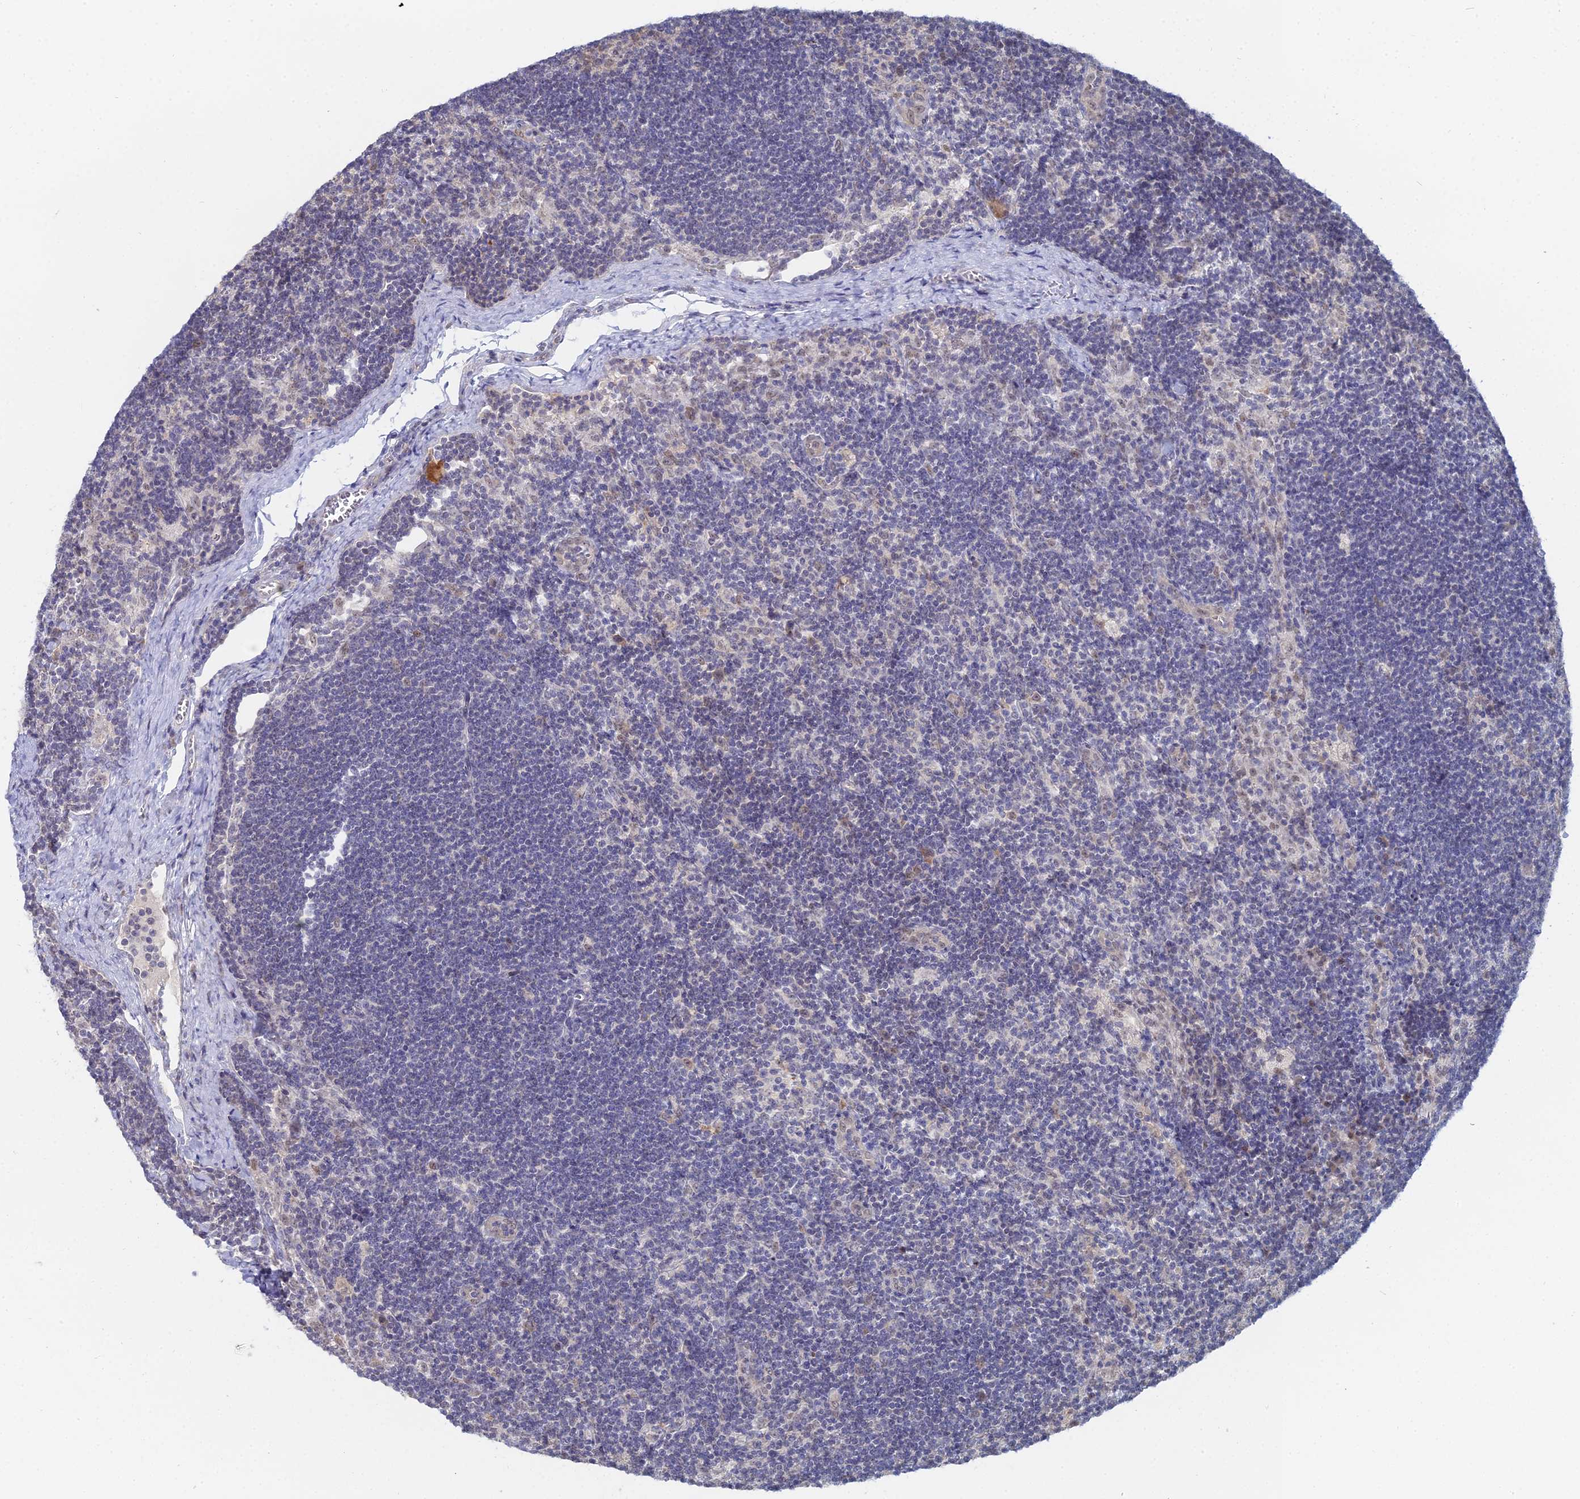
{"staining": {"intensity": "weak", "quantity": "<25%", "location": "nuclear"}, "tissue": "lymph node", "cell_type": "Germinal center cells", "image_type": "normal", "snomed": [{"axis": "morphology", "description": "Normal tissue, NOS"}, {"axis": "topography", "description": "Lymph node"}], "caption": "Germinal center cells are negative for brown protein staining in benign lymph node. The staining is performed using DAB brown chromogen with nuclei counter-stained in using hematoxylin.", "gene": "THAP4", "patient": {"sex": "male", "age": 24}}